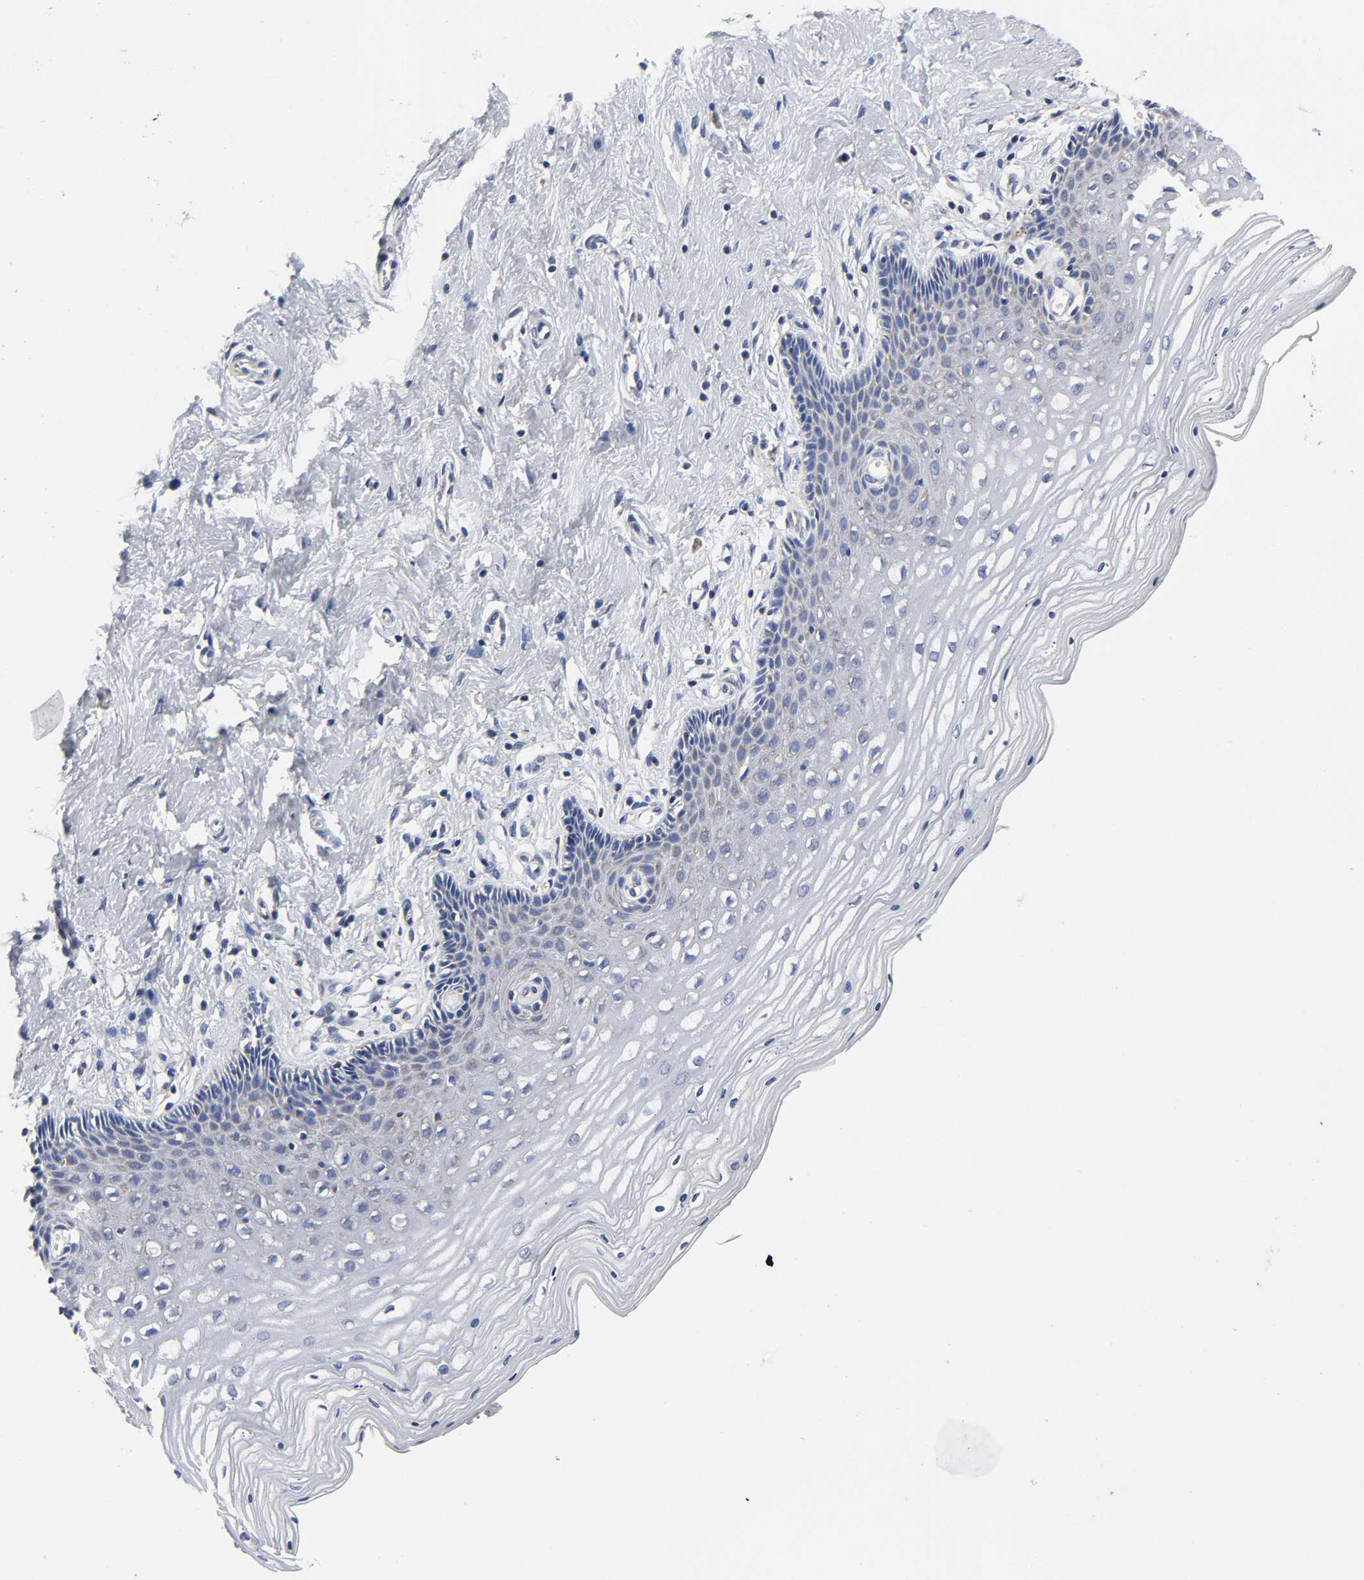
{"staining": {"intensity": "strong", "quantity": ">75%", "location": "cytoplasmic/membranous"}, "tissue": "cervix", "cell_type": "Glandular cells", "image_type": "normal", "snomed": [{"axis": "morphology", "description": "Normal tissue, NOS"}, {"axis": "topography", "description": "Cervix"}], "caption": "The histopathology image demonstrates a brown stain indicating the presence of a protein in the cytoplasmic/membranous of glandular cells in cervix.", "gene": "AOPEP", "patient": {"sex": "female", "age": 55}}